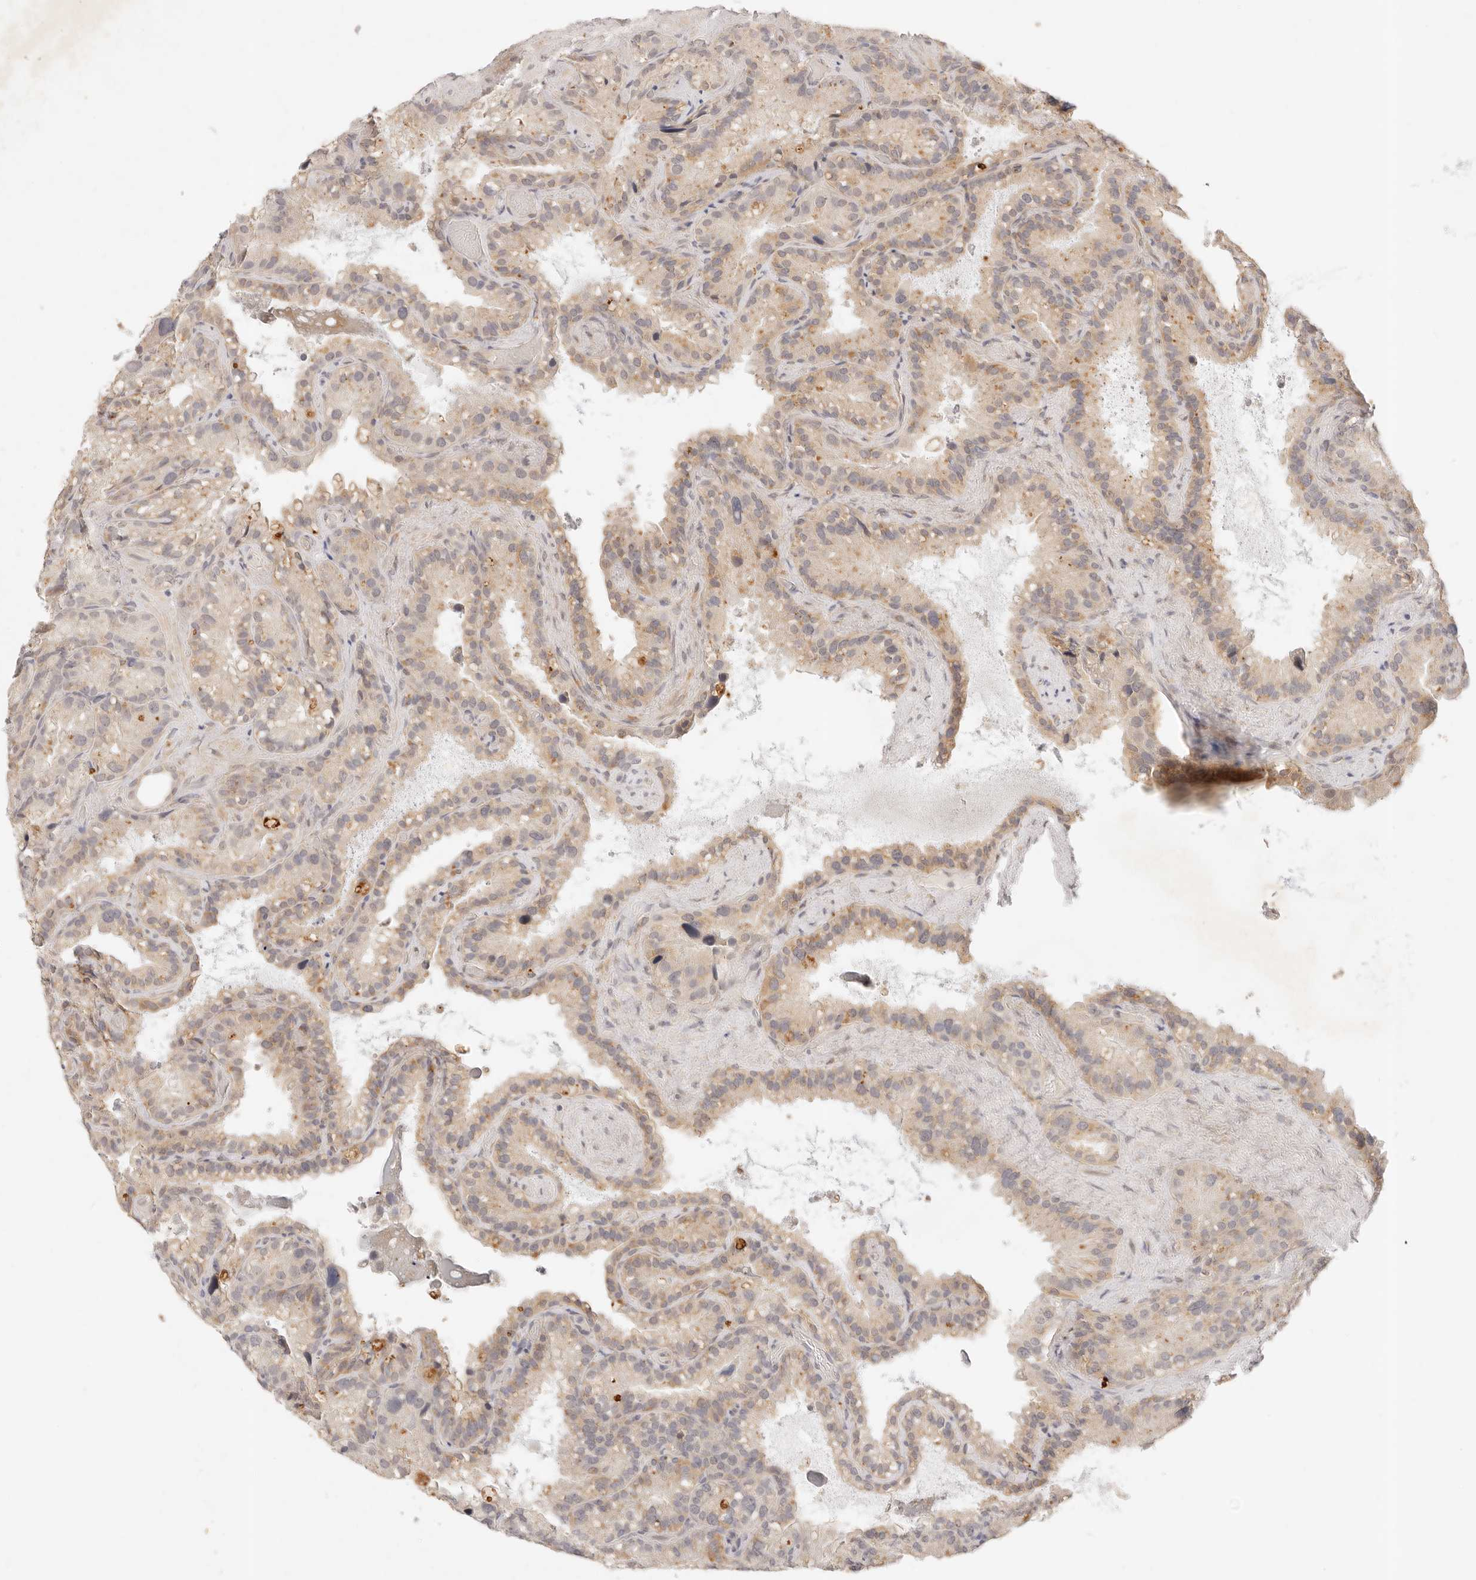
{"staining": {"intensity": "weak", "quantity": "25%-75%", "location": "cytoplasmic/membranous"}, "tissue": "seminal vesicle", "cell_type": "Glandular cells", "image_type": "normal", "snomed": [{"axis": "morphology", "description": "Normal tissue, NOS"}, {"axis": "topography", "description": "Prostate"}, {"axis": "topography", "description": "Seminal veicle"}], "caption": "Immunohistochemistry (IHC) of normal seminal vesicle exhibits low levels of weak cytoplasmic/membranous positivity in about 25%-75% of glandular cells. The staining is performed using DAB brown chromogen to label protein expression. The nuclei are counter-stained blue using hematoxylin.", "gene": "GPR156", "patient": {"sex": "male", "age": 68}}